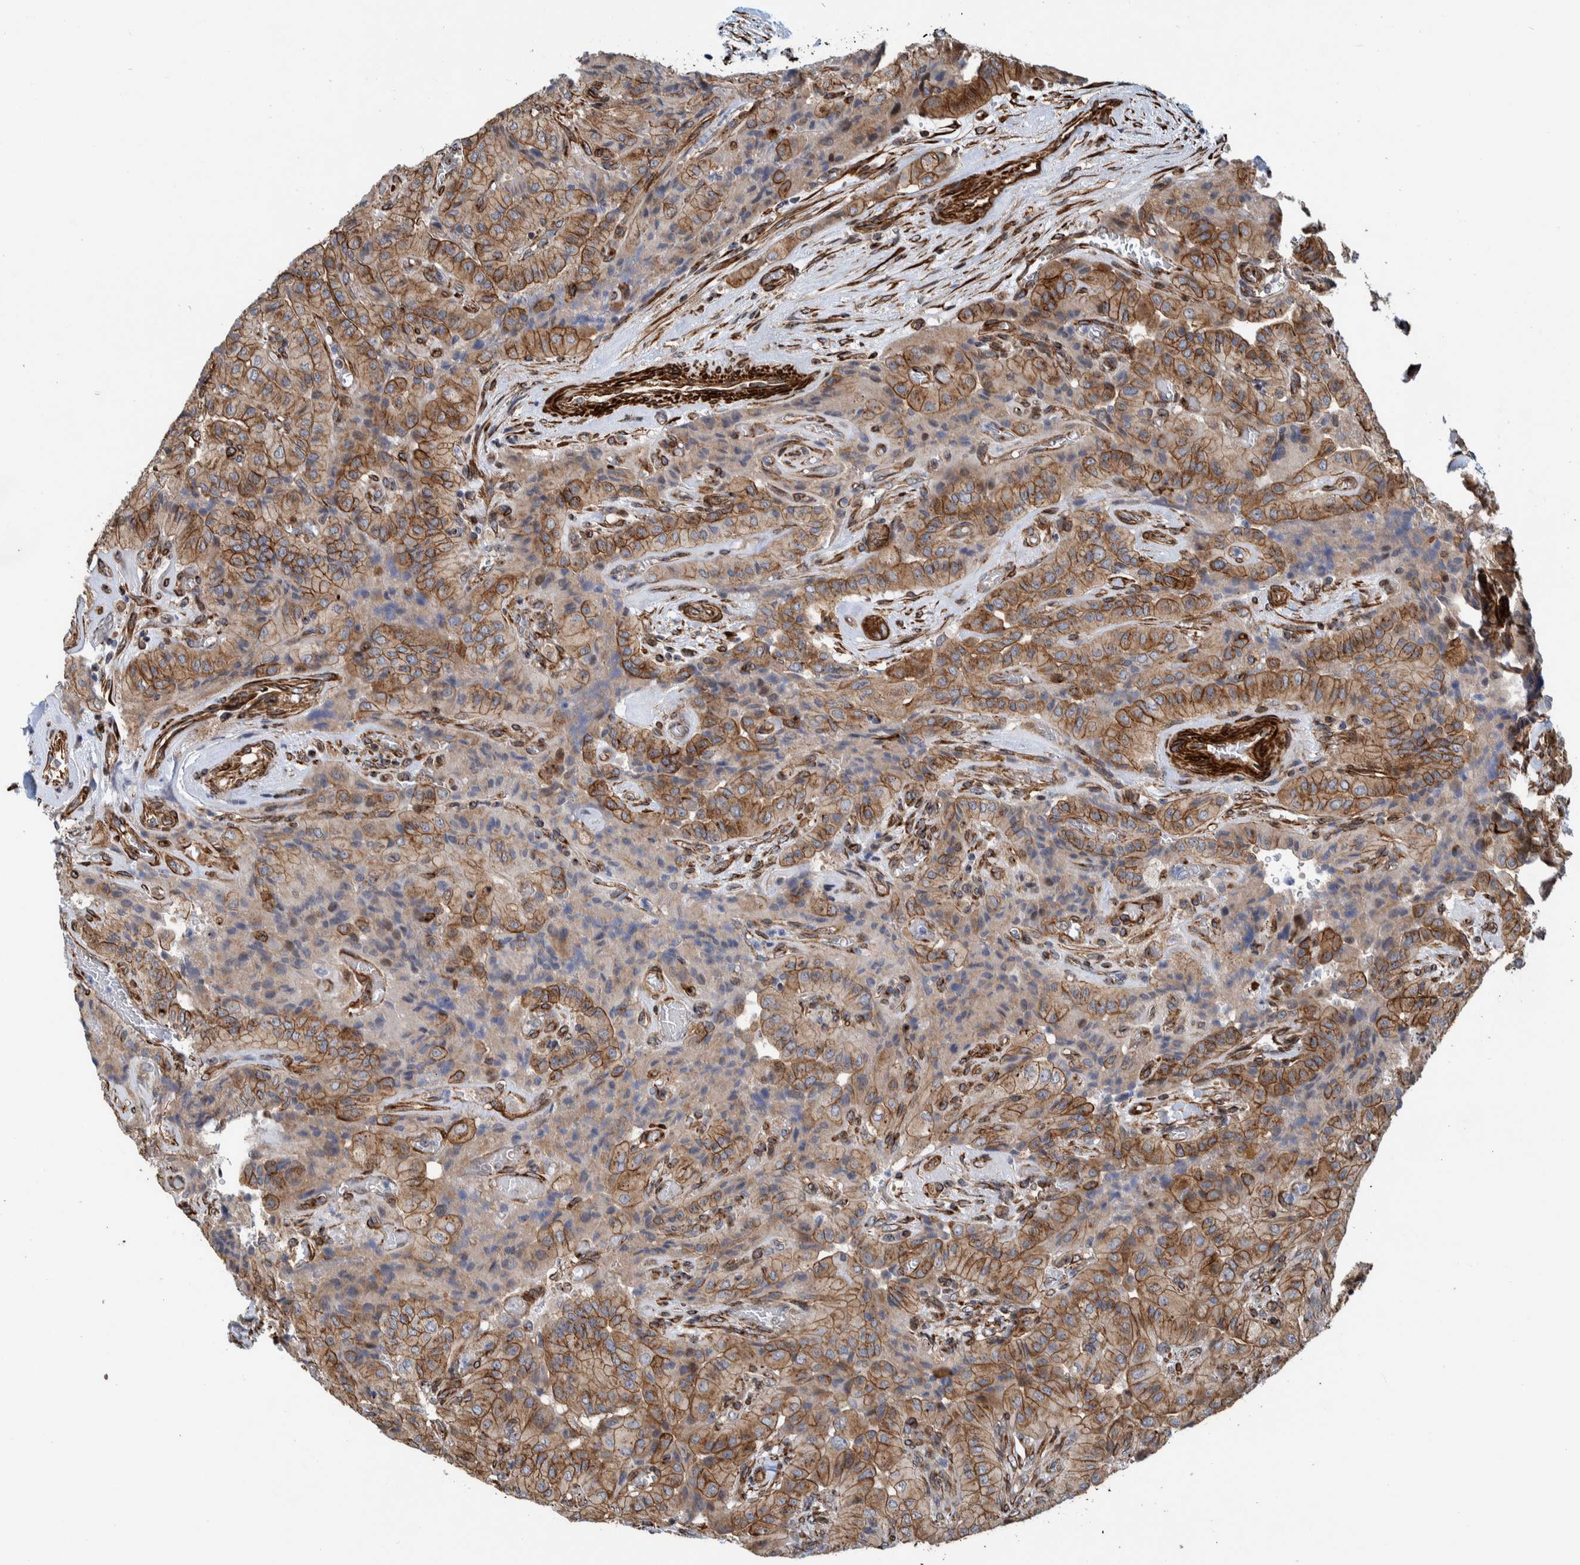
{"staining": {"intensity": "moderate", "quantity": ">75%", "location": "cytoplasmic/membranous"}, "tissue": "thyroid cancer", "cell_type": "Tumor cells", "image_type": "cancer", "snomed": [{"axis": "morphology", "description": "Papillary adenocarcinoma, NOS"}, {"axis": "topography", "description": "Thyroid gland"}], "caption": "Immunohistochemical staining of human thyroid cancer exhibits medium levels of moderate cytoplasmic/membranous staining in about >75% of tumor cells.", "gene": "CCDC57", "patient": {"sex": "female", "age": 59}}